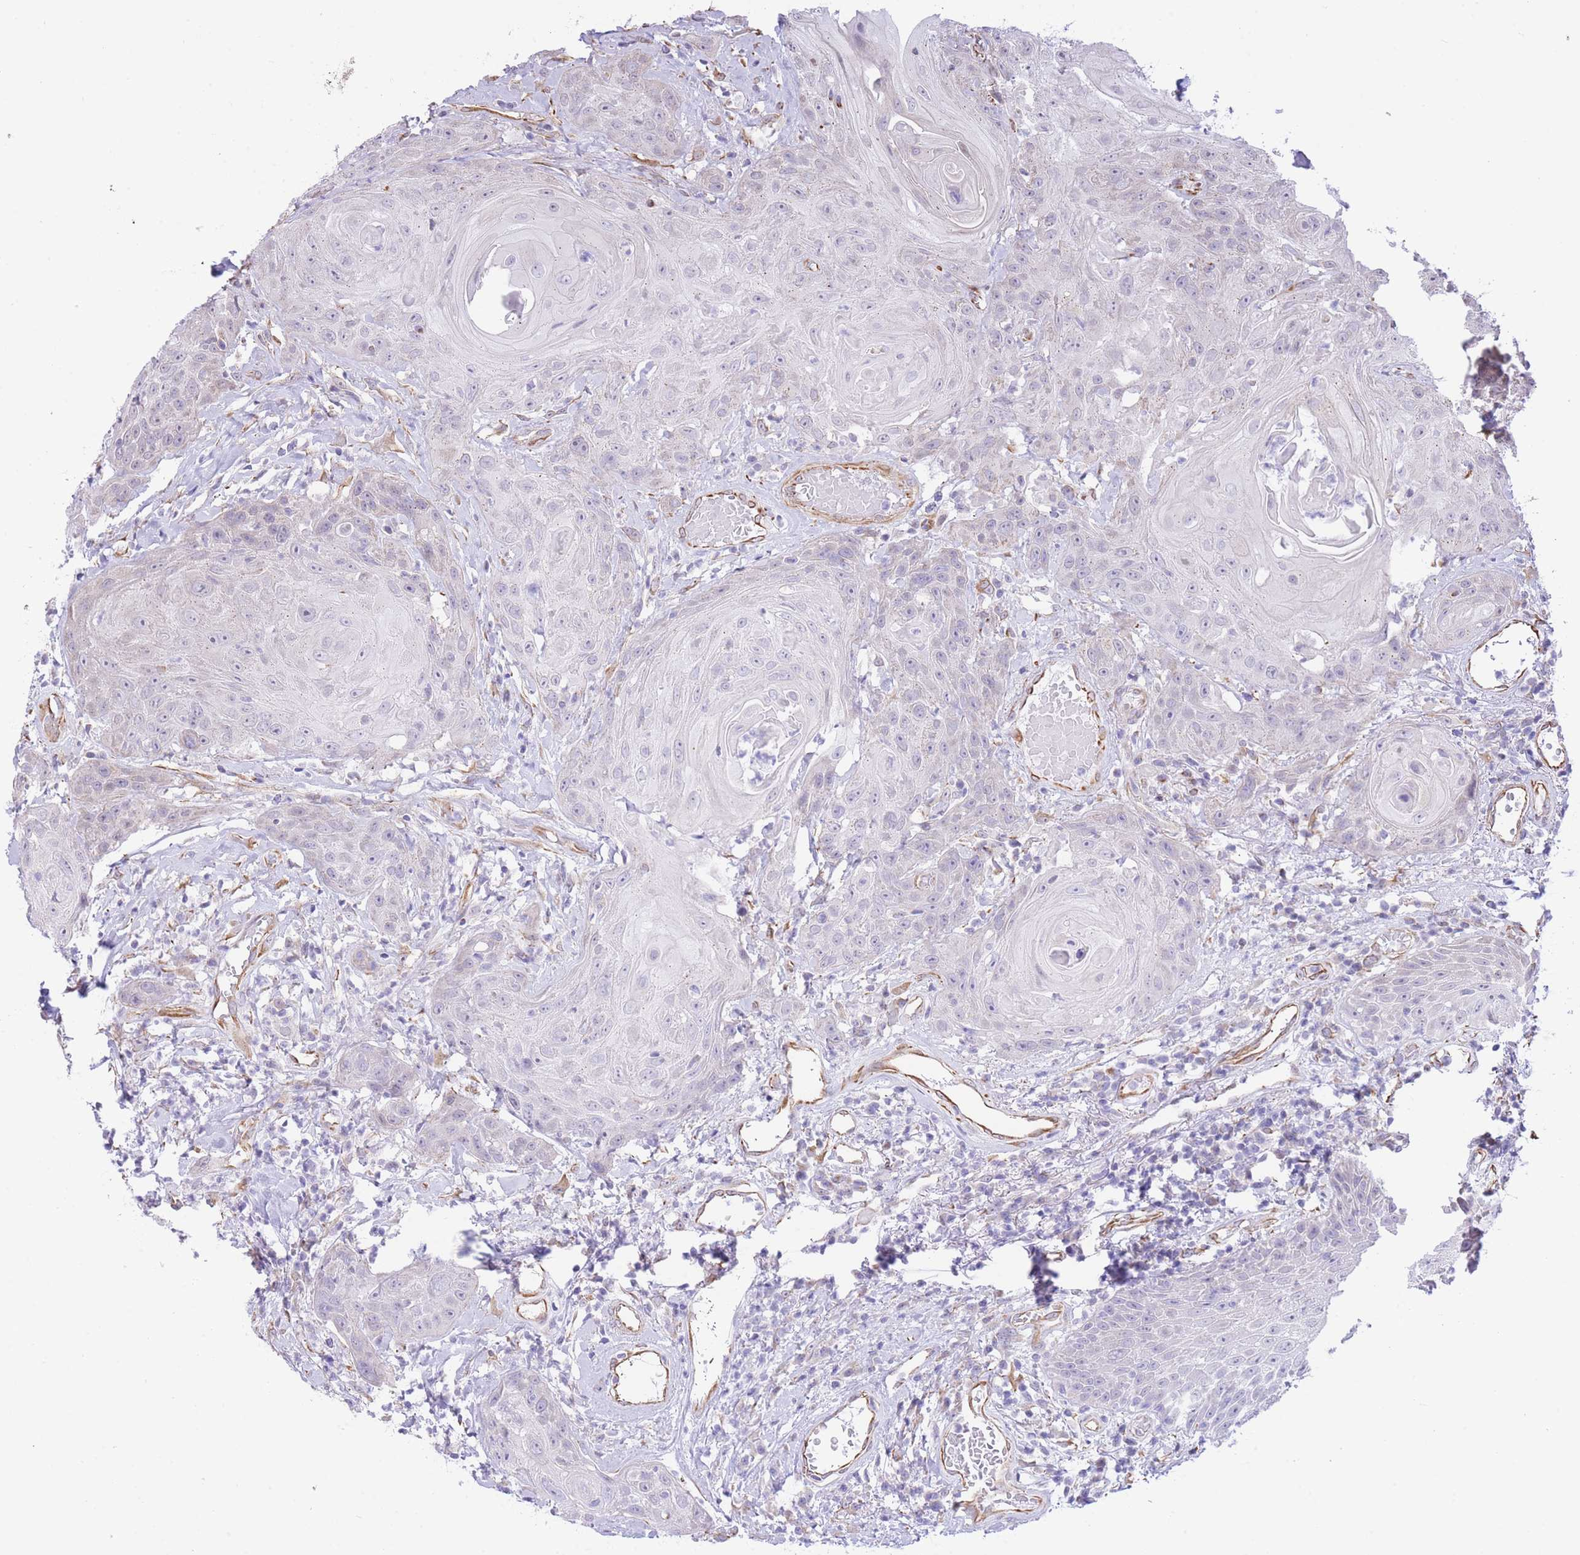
{"staining": {"intensity": "negative", "quantity": "none", "location": "none"}, "tissue": "head and neck cancer", "cell_type": "Tumor cells", "image_type": "cancer", "snomed": [{"axis": "morphology", "description": "Squamous cell carcinoma, NOS"}, {"axis": "topography", "description": "Head-Neck"}], "caption": "Head and neck cancer (squamous cell carcinoma) was stained to show a protein in brown. There is no significant positivity in tumor cells. (DAB immunohistochemistry, high magnification).", "gene": "PSG8", "patient": {"sex": "female", "age": 59}}